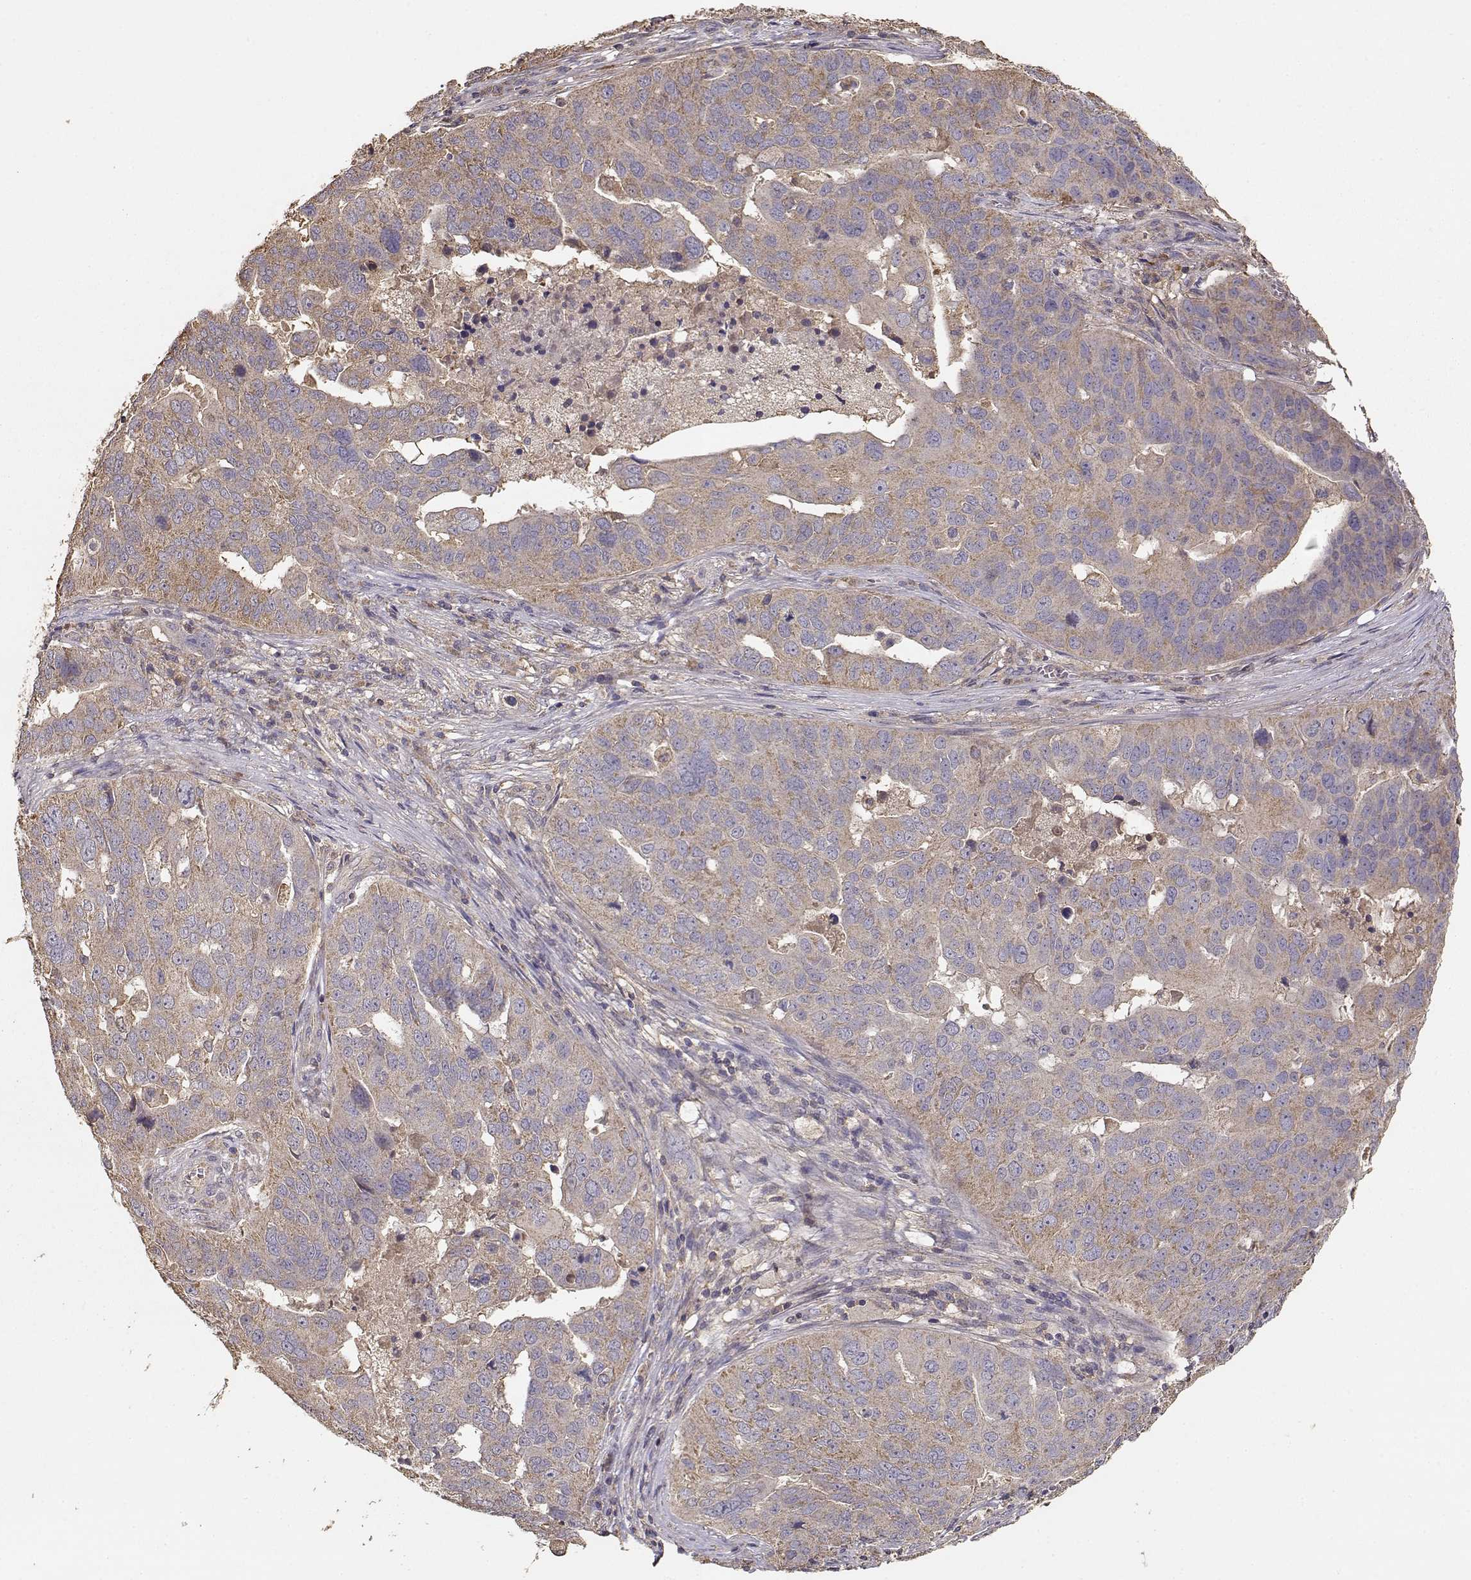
{"staining": {"intensity": "weak", "quantity": ">75%", "location": "cytoplasmic/membranous"}, "tissue": "ovarian cancer", "cell_type": "Tumor cells", "image_type": "cancer", "snomed": [{"axis": "morphology", "description": "Carcinoma, endometroid"}, {"axis": "topography", "description": "Soft tissue"}, {"axis": "topography", "description": "Ovary"}], "caption": "Immunohistochemistry (IHC) histopathology image of human ovarian cancer stained for a protein (brown), which displays low levels of weak cytoplasmic/membranous expression in approximately >75% of tumor cells.", "gene": "TARS3", "patient": {"sex": "female", "age": 52}}